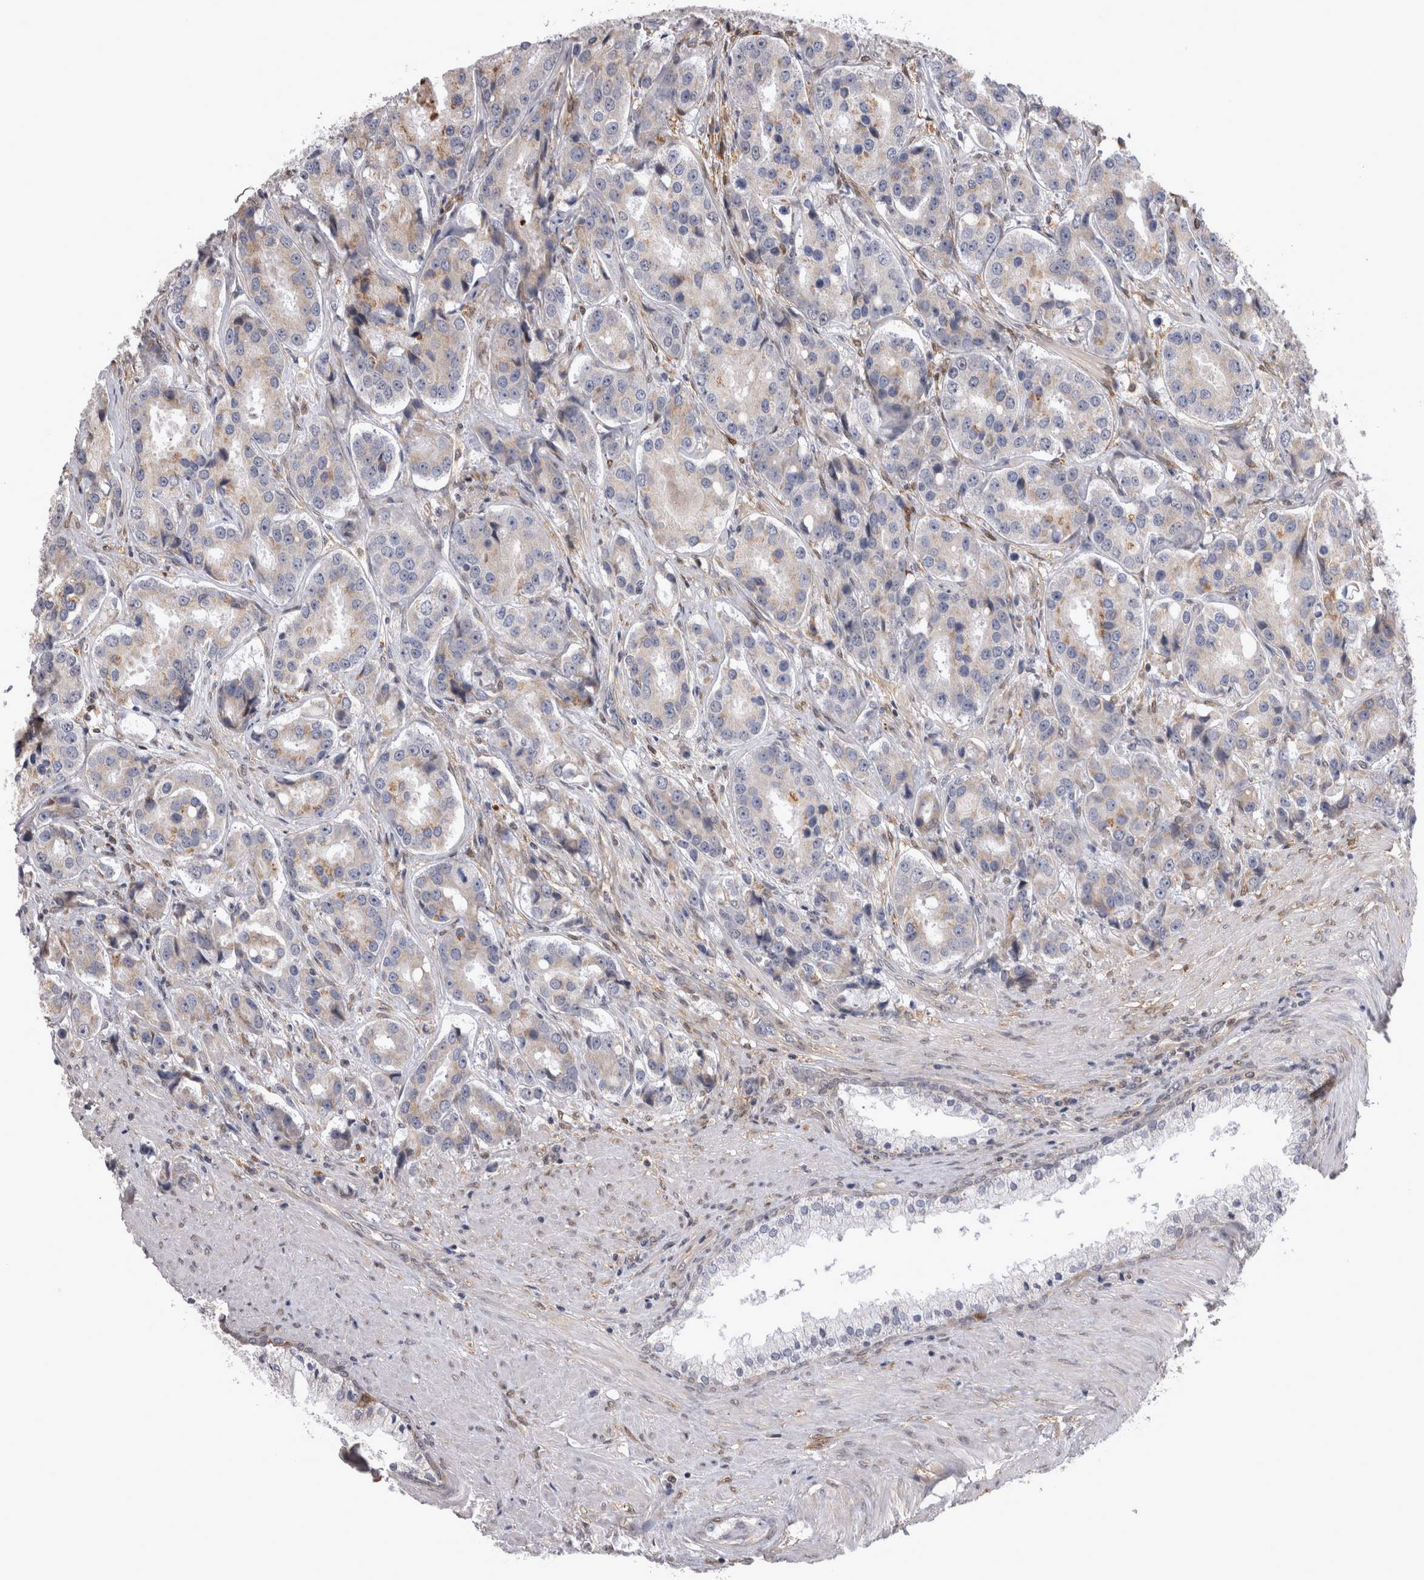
{"staining": {"intensity": "weak", "quantity": ">75%", "location": "cytoplasmic/membranous"}, "tissue": "prostate cancer", "cell_type": "Tumor cells", "image_type": "cancer", "snomed": [{"axis": "morphology", "description": "Adenocarcinoma, High grade"}, {"axis": "topography", "description": "Prostate"}], "caption": "An immunohistochemistry (IHC) photomicrograph of tumor tissue is shown. Protein staining in brown highlights weak cytoplasmic/membranous positivity in high-grade adenocarcinoma (prostate) within tumor cells. (DAB IHC, brown staining for protein, blue staining for nuclei).", "gene": "CHIC2", "patient": {"sex": "male", "age": 60}}